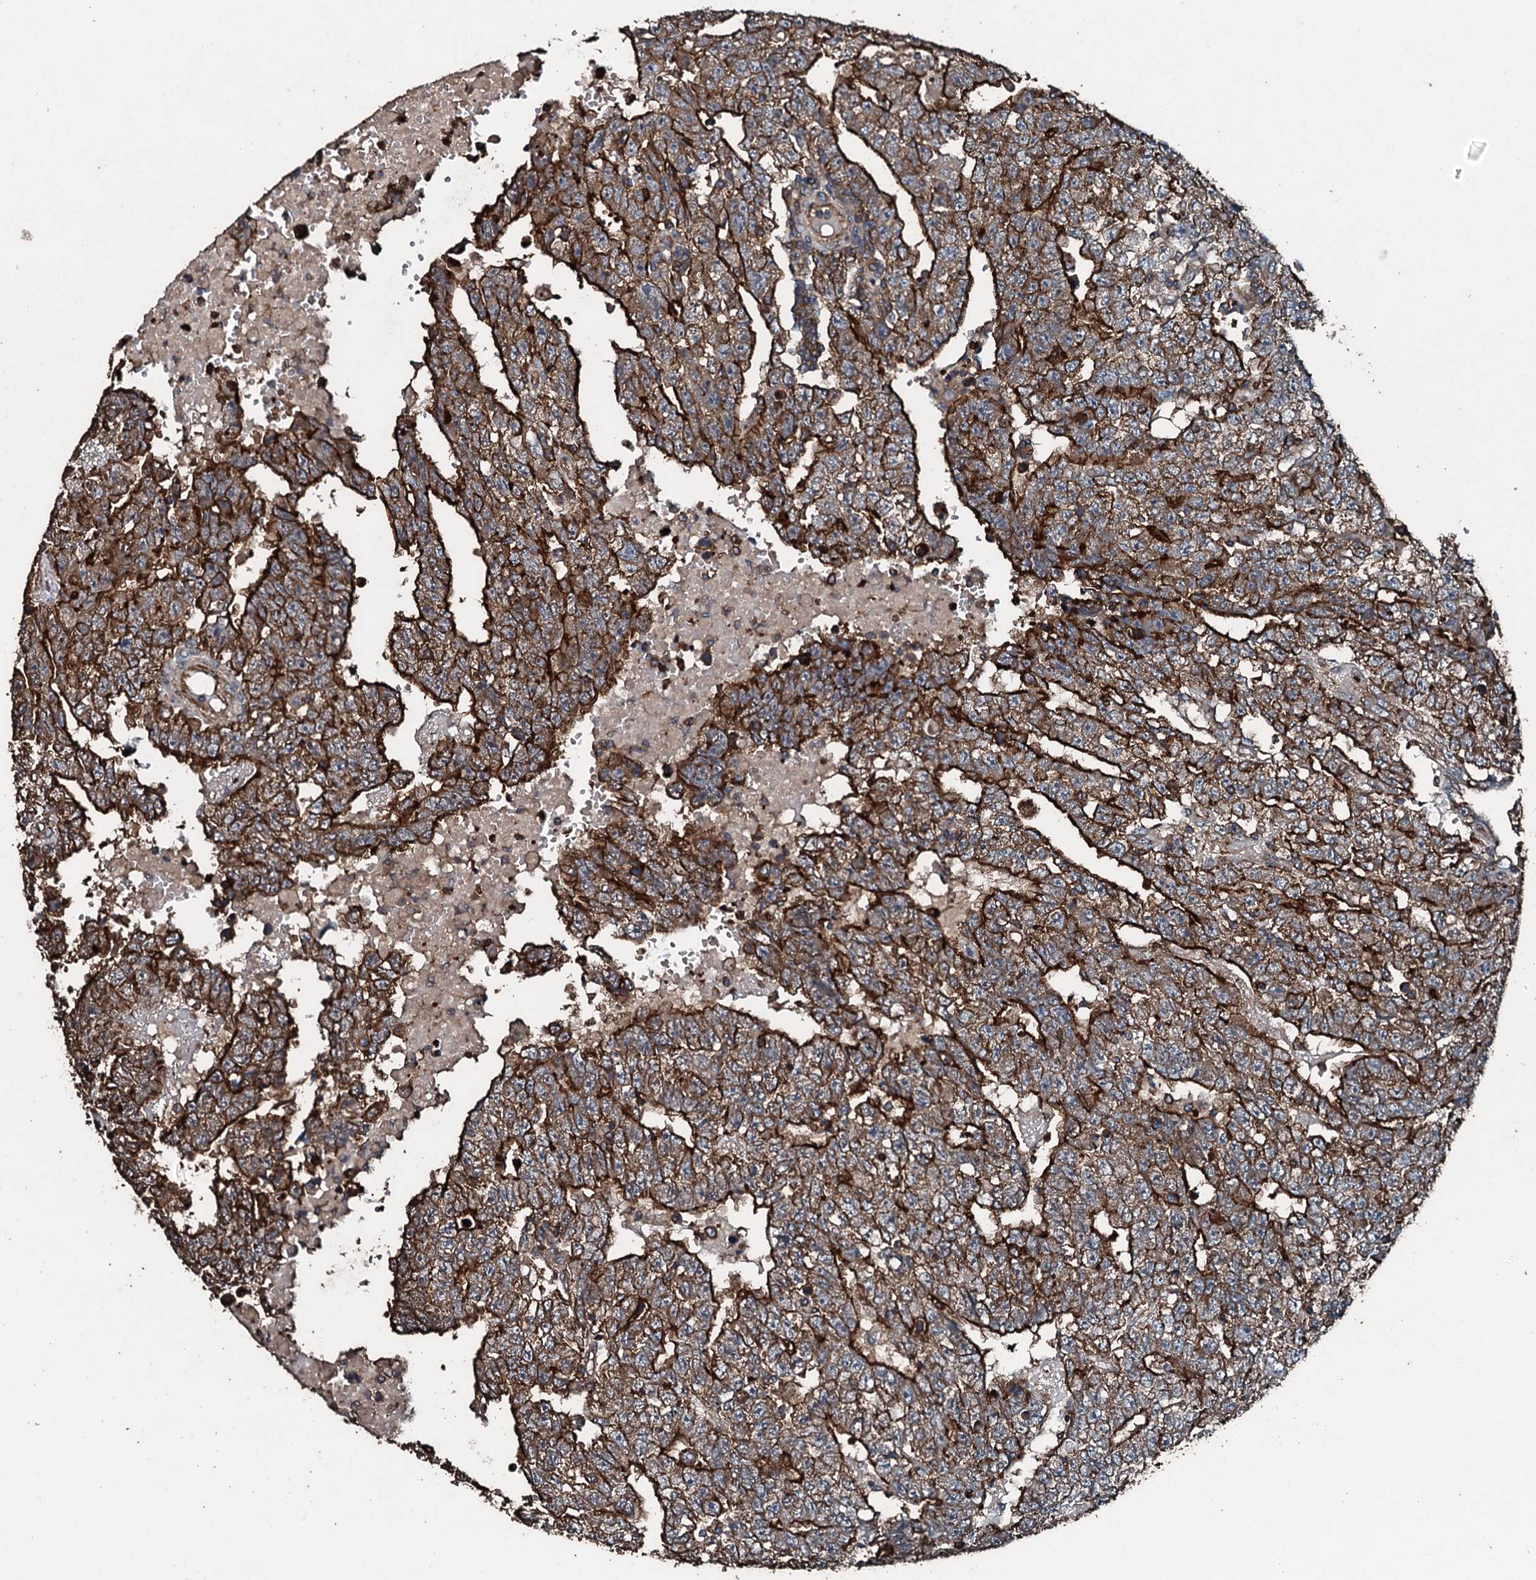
{"staining": {"intensity": "strong", "quantity": ">75%", "location": "cytoplasmic/membranous"}, "tissue": "testis cancer", "cell_type": "Tumor cells", "image_type": "cancer", "snomed": [{"axis": "morphology", "description": "Carcinoma, Embryonal, NOS"}, {"axis": "topography", "description": "Testis"}], "caption": "A photomicrograph of human embryonal carcinoma (testis) stained for a protein demonstrates strong cytoplasmic/membranous brown staining in tumor cells.", "gene": "SLC25A38", "patient": {"sex": "male", "age": 25}}